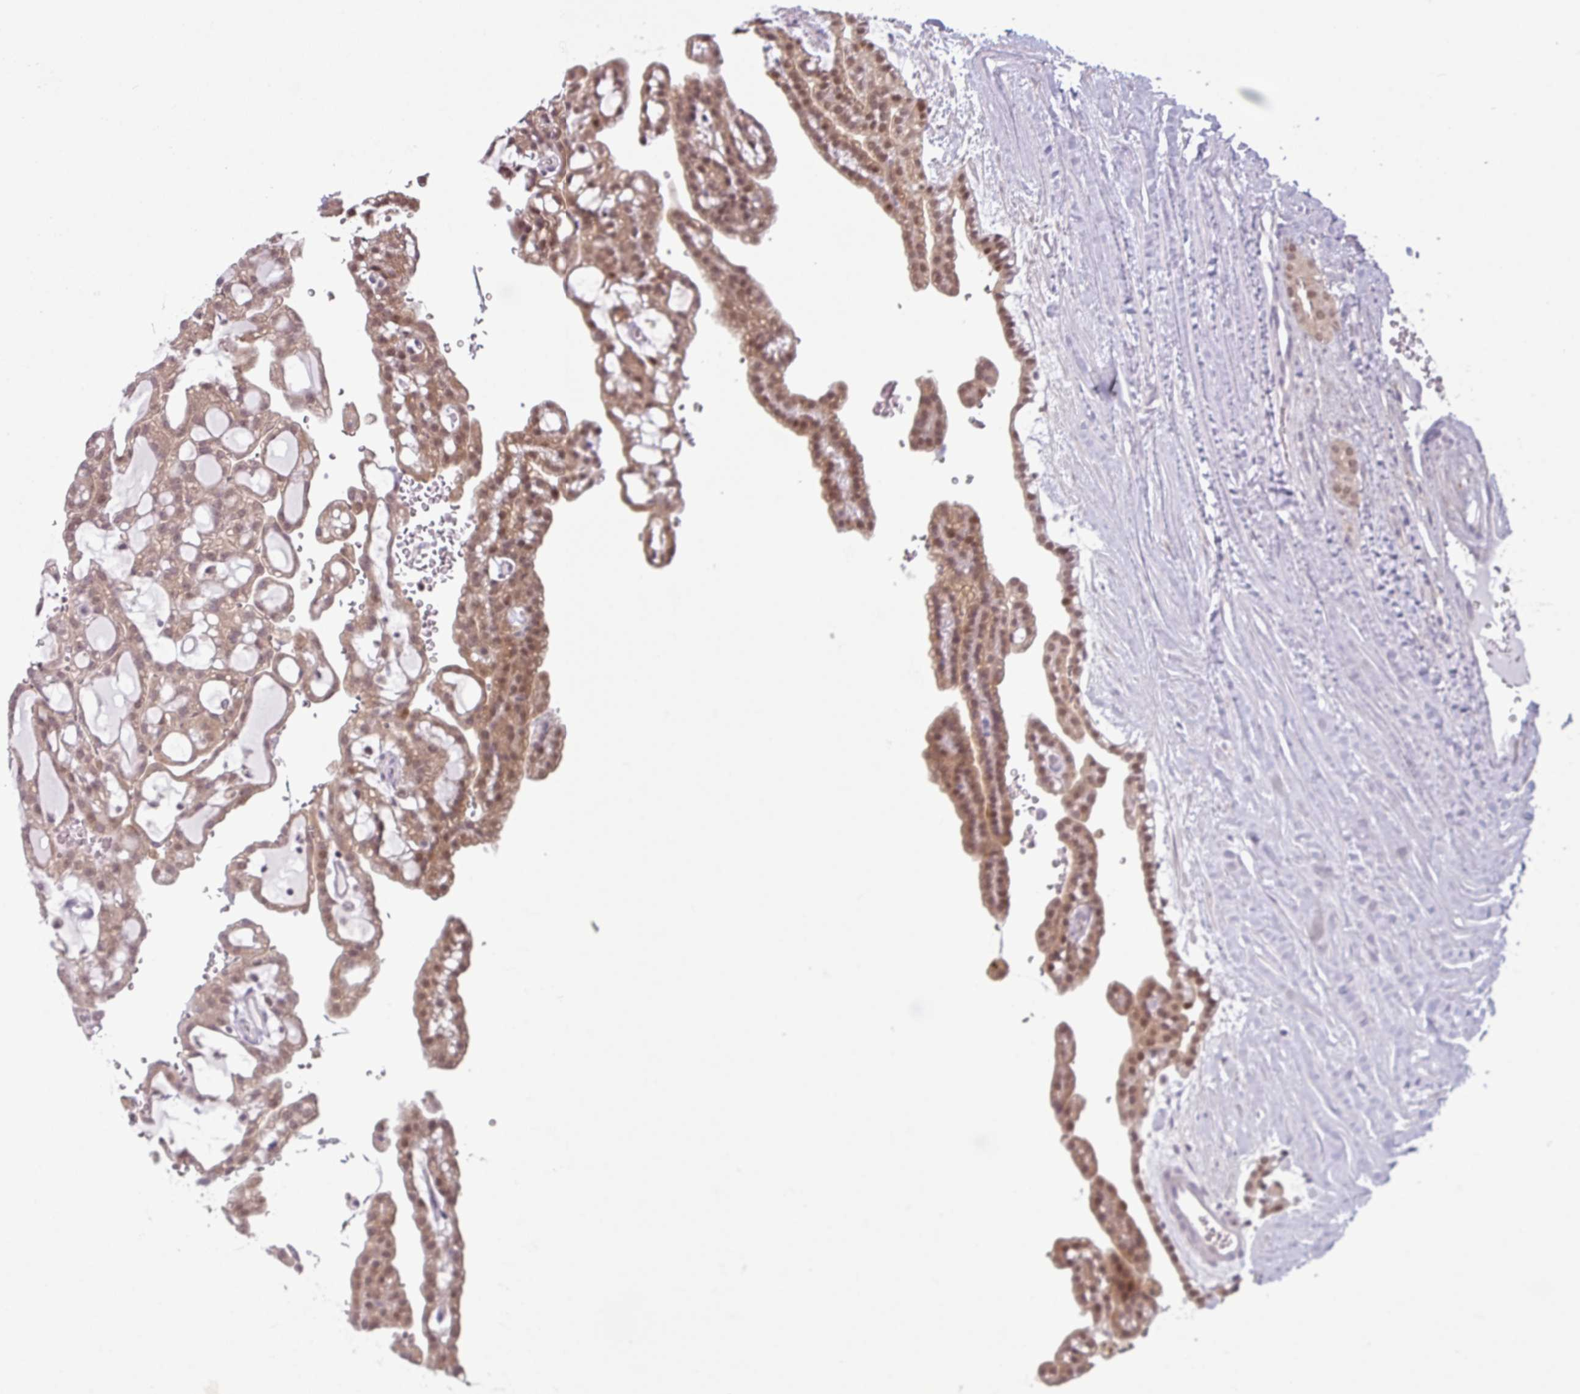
{"staining": {"intensity": "moderate", "quantity": ">75%", "location": "cytoplasmic/membranous,nuclear"}, "tissue": "renal cancer", "cell_type": "Tumor cells", "image_type": "cancer", "snomed": [{"axis": "morphology", "description": "Adenocarcinoma, NOS"}, {"axis": "topography", "description": "Kidney"}], "caption": "IHC photomicrograph of neoplastic tissue: renal adenocarcinoma stained using IHC shows medium levels of moderate protein expression localized specifically in the cytoplasmic/membranous and nuclear of tumor cells, appearing as a cytoplasmic/membranous and nuclear brown color.", "gene": "TTLL12", "patient": {"sex": "male", "age": 63}}